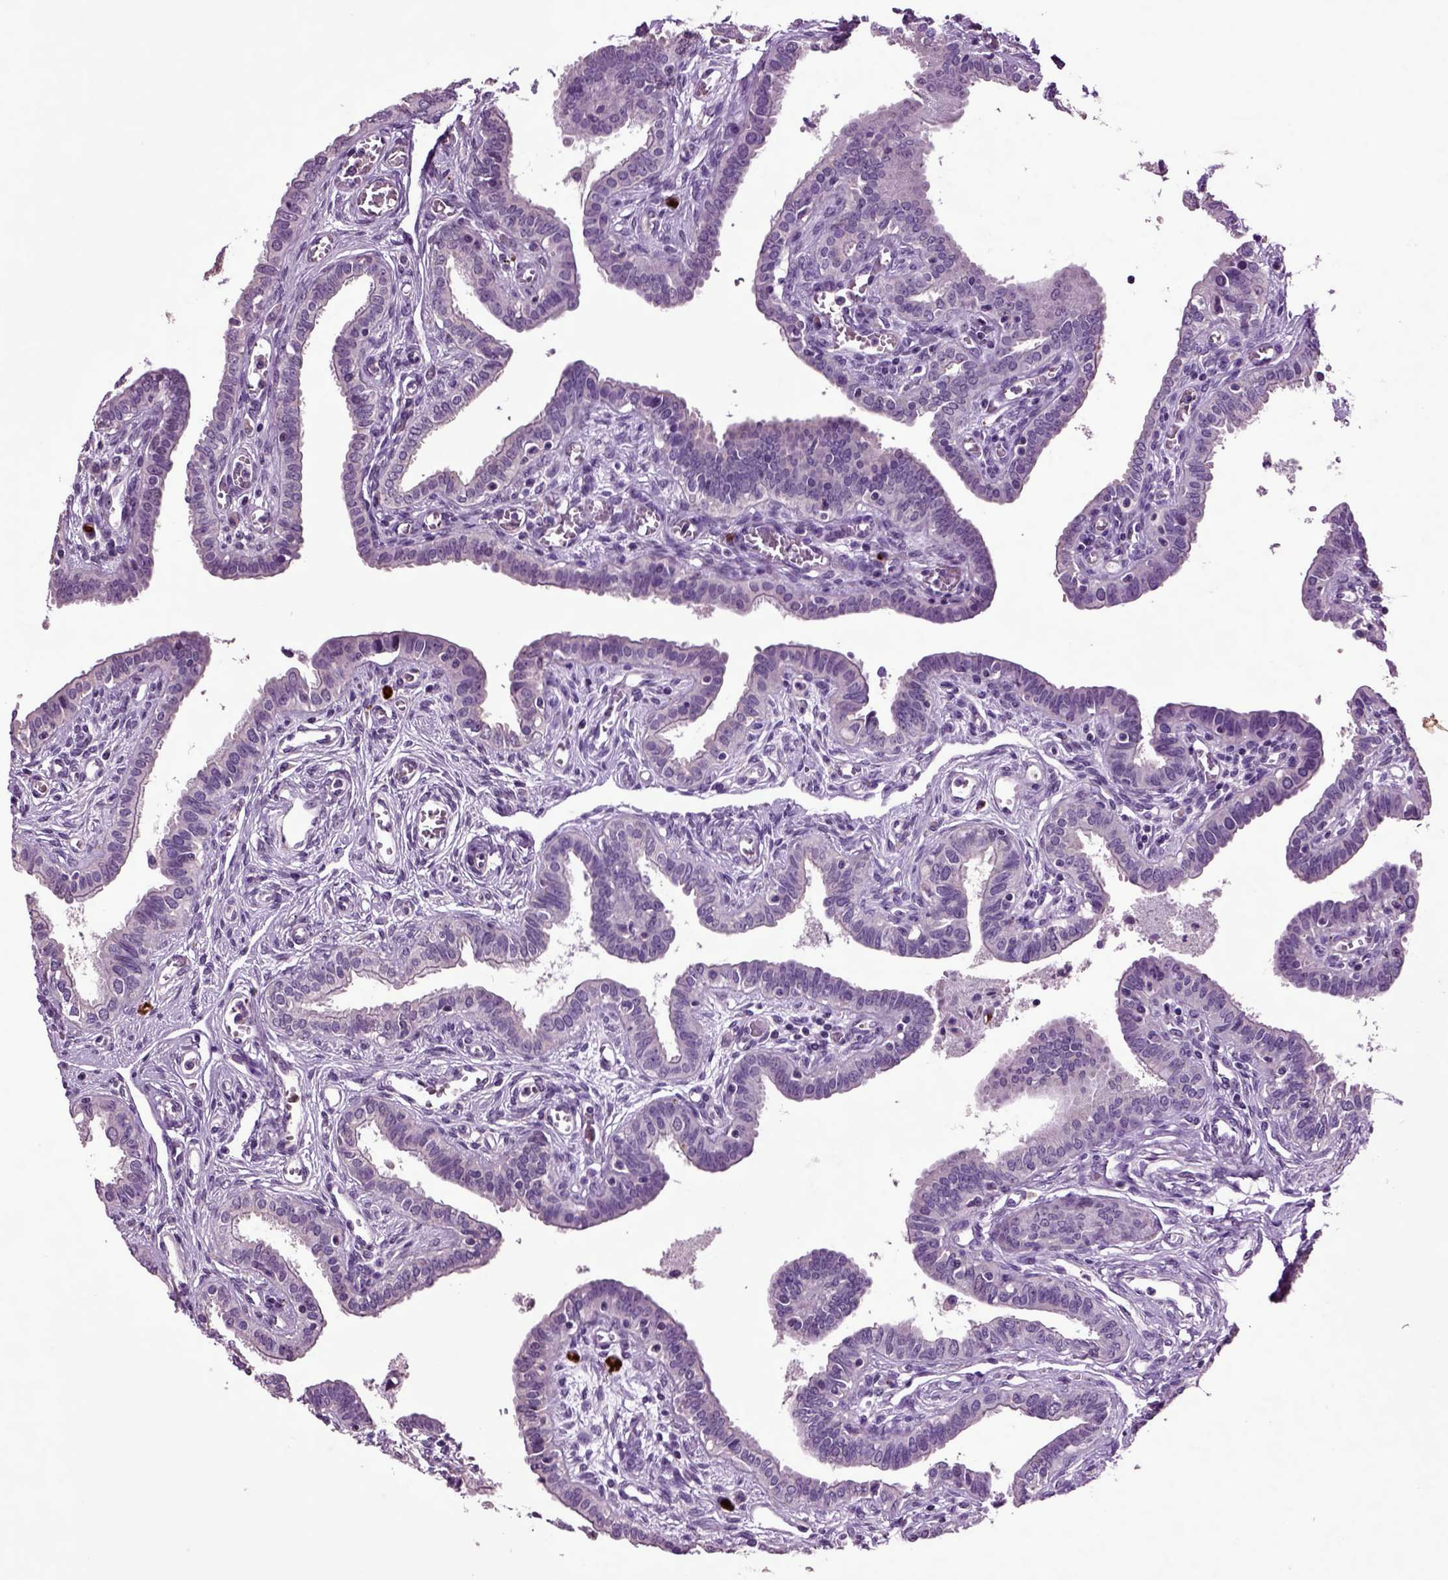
{"staining": {"intensity": "negative", "quantity": "none", "location": "none"}, "tissue": "fallopian tube", "cell_type": "Glandular cells", "image_type": "normal", "snomed": [{"axis": "morphology", "description": "Normal tissue, NOS"}, {"axis": "morphology", "description": "Carcinoma, endometroid"}, {"axis": "topography", "description": "Fallopian tube"}, {"axis": "topography", "description": "Ovary"}], "caption": "Immunohistochemistry image of normal fallopian tube: fallopian tube stained with DAB (3,3'-diaminobenzidine) demonstrates no significant protein expression in glandular cells. The staining was performed using DAB (3,3'-diaminobenzidine) to visualize the protein expression in brown, while the nuclei were stained in blue with hematoxylin (Magnification: 20x).", "gene": "CRHR1", "patient": {"sex": "female", "age": 42}}